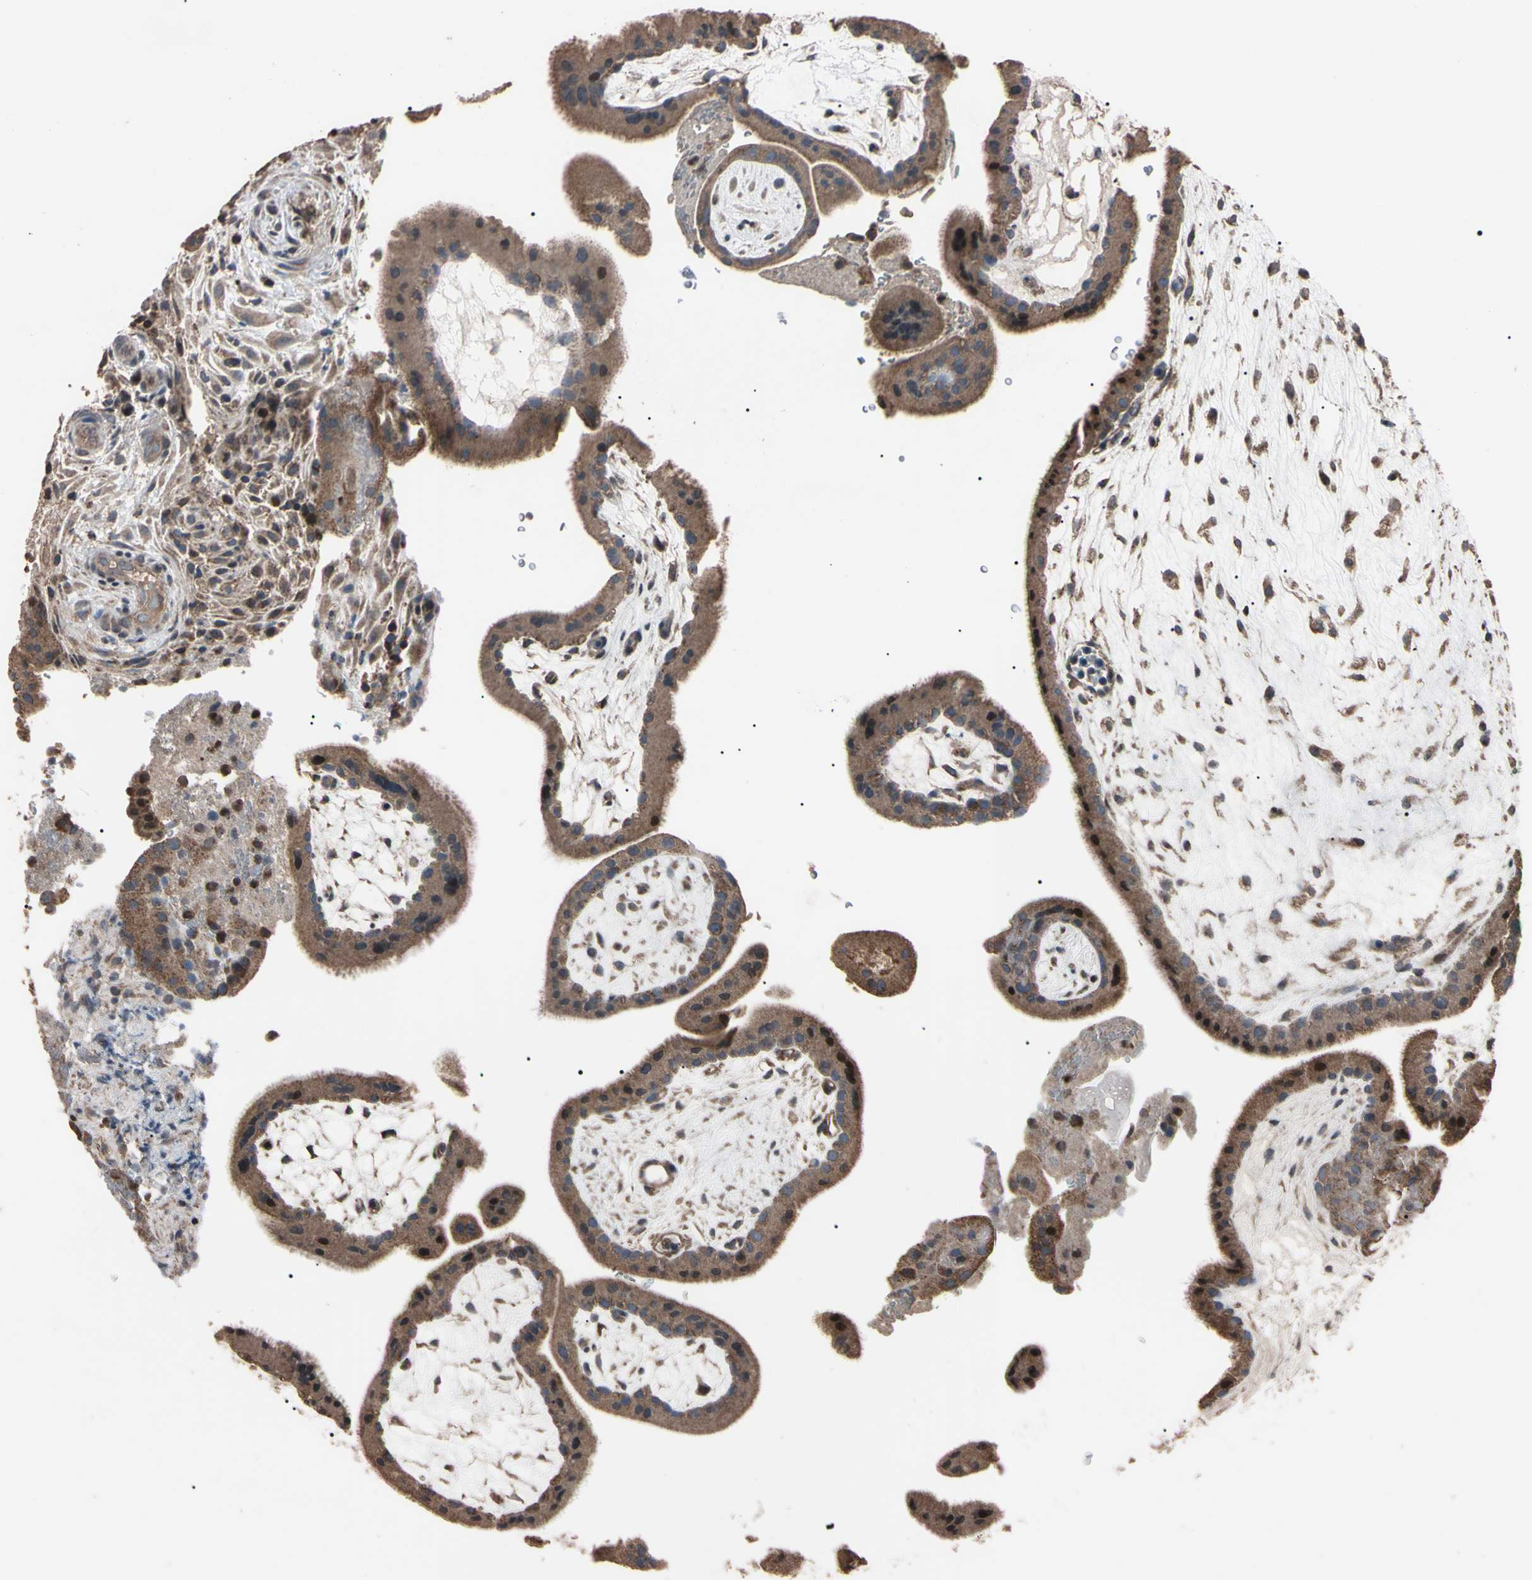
{"staining": {"intensity": "weak", "quantity": ">75%", "location": "cytoplasmic/membranous"}, "tissue": "placenta", "cell_type": "Decidual cells", "image_type": "normal", "snomed": [{"axis": "morphology", "description": "Normal tissue, NOS"}, {"axis": "topography", "description": "Placenta"}], "caption": "A high-resolution micrograph shows immunohistochemistry (IHC) staining of benign placenta, which shows weak cytoplasmic/membranous positivity in approximately >75% of decidual cells. (Stains: DAB (3,3'-diaminobenzidine) in brown, nuclei in blue, Microscopy: brightfield microscopy at high magnification).", "gene": "TNFRSF1A", "patient": {"sex": "female", "age": 19}}